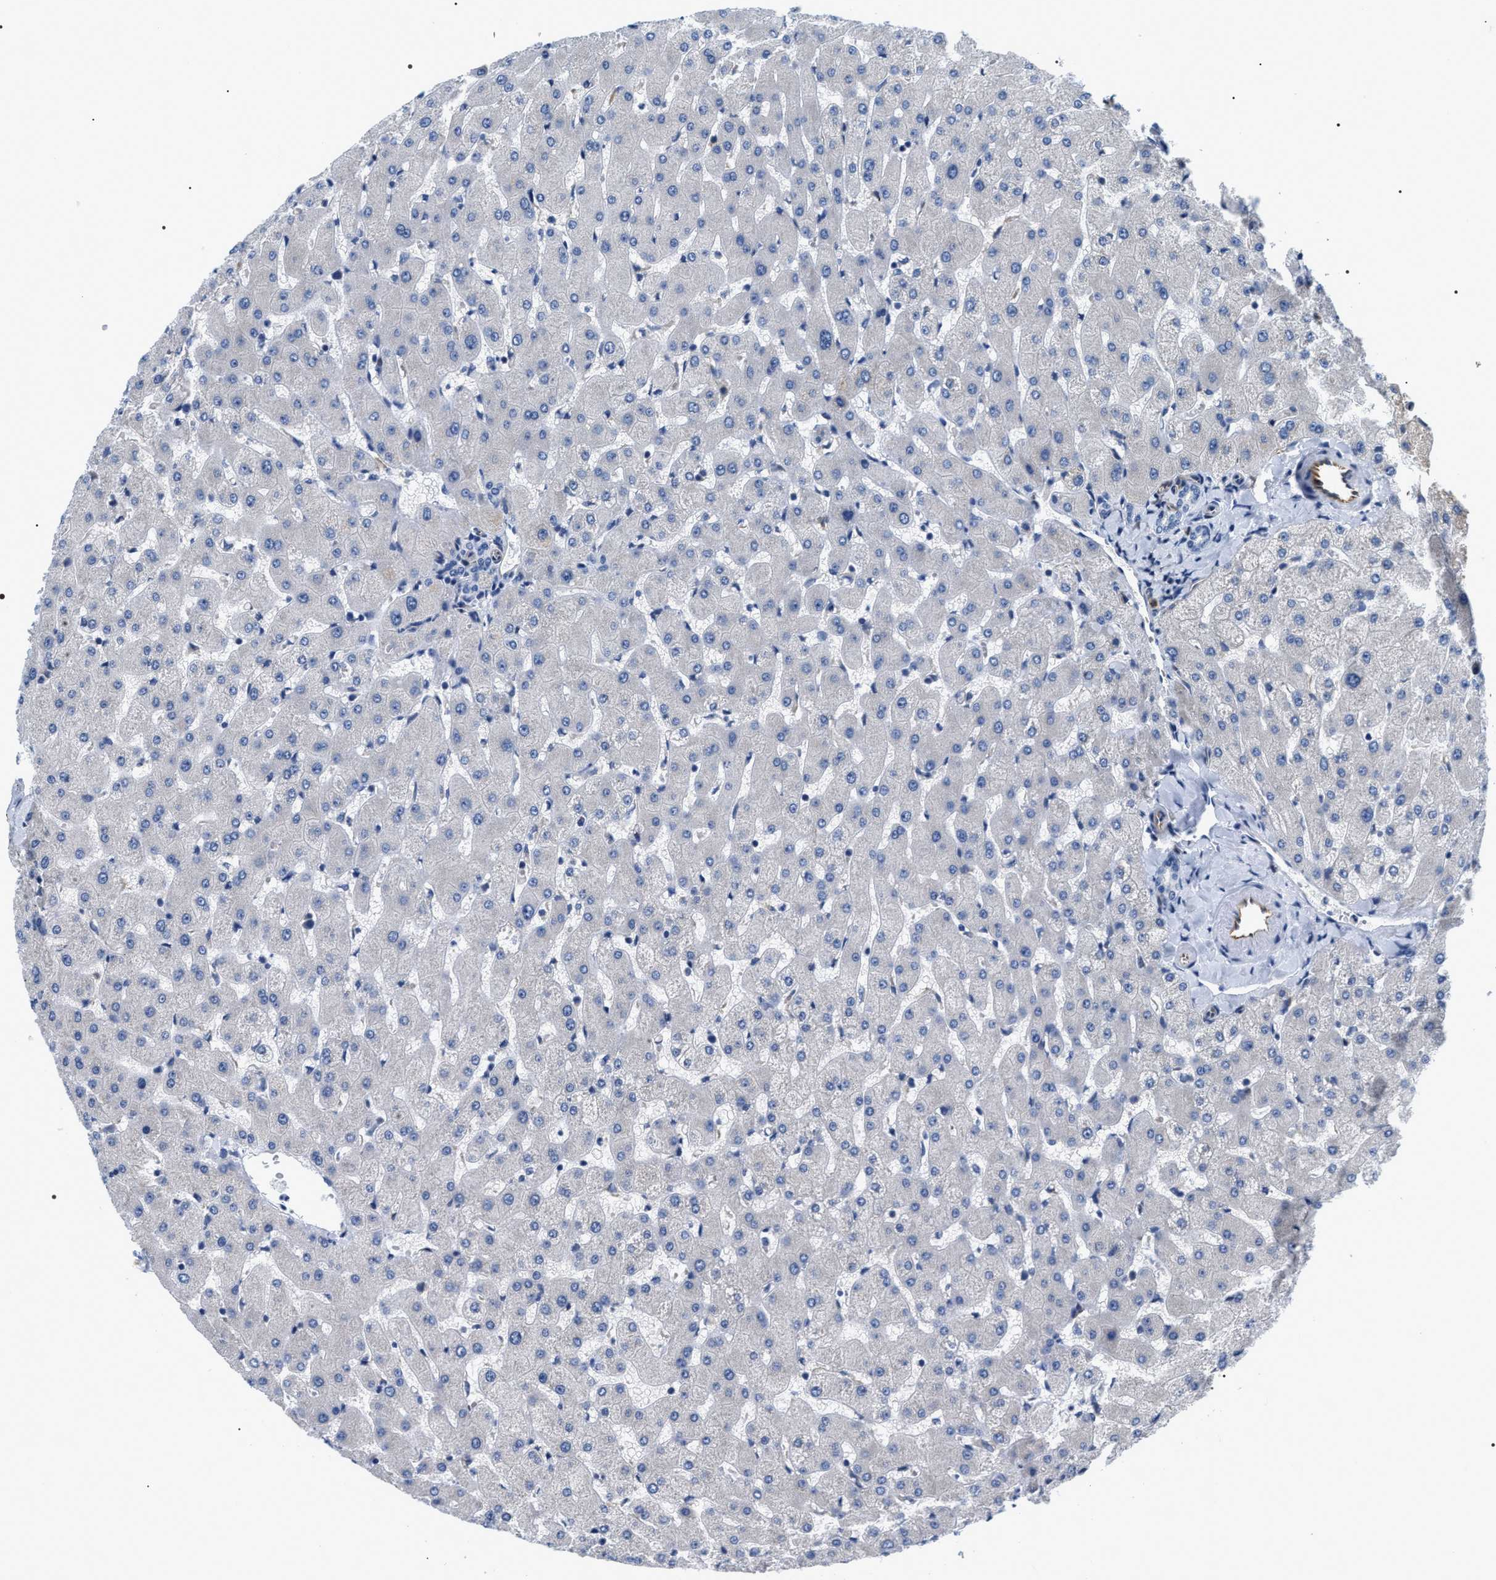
{"staining": {"intensity": "negative", "quantity": "none", "location": "none"}, "tissue": "liver", "cell_type": "Cholangiocytes", "image_type": "normal", "snomed": [{"axis": "morphology", "description": "Normal tissue, NOS"}, {"axis": "topography", "description": "Liver"}], "caption": "Immunohistochemical staining of benign human liver shows no significant expression in cholangiocytes. Nuclei are stained in blue.", "gene": "PKD1L1", "patient": {"sex": "female", "age": 63}}